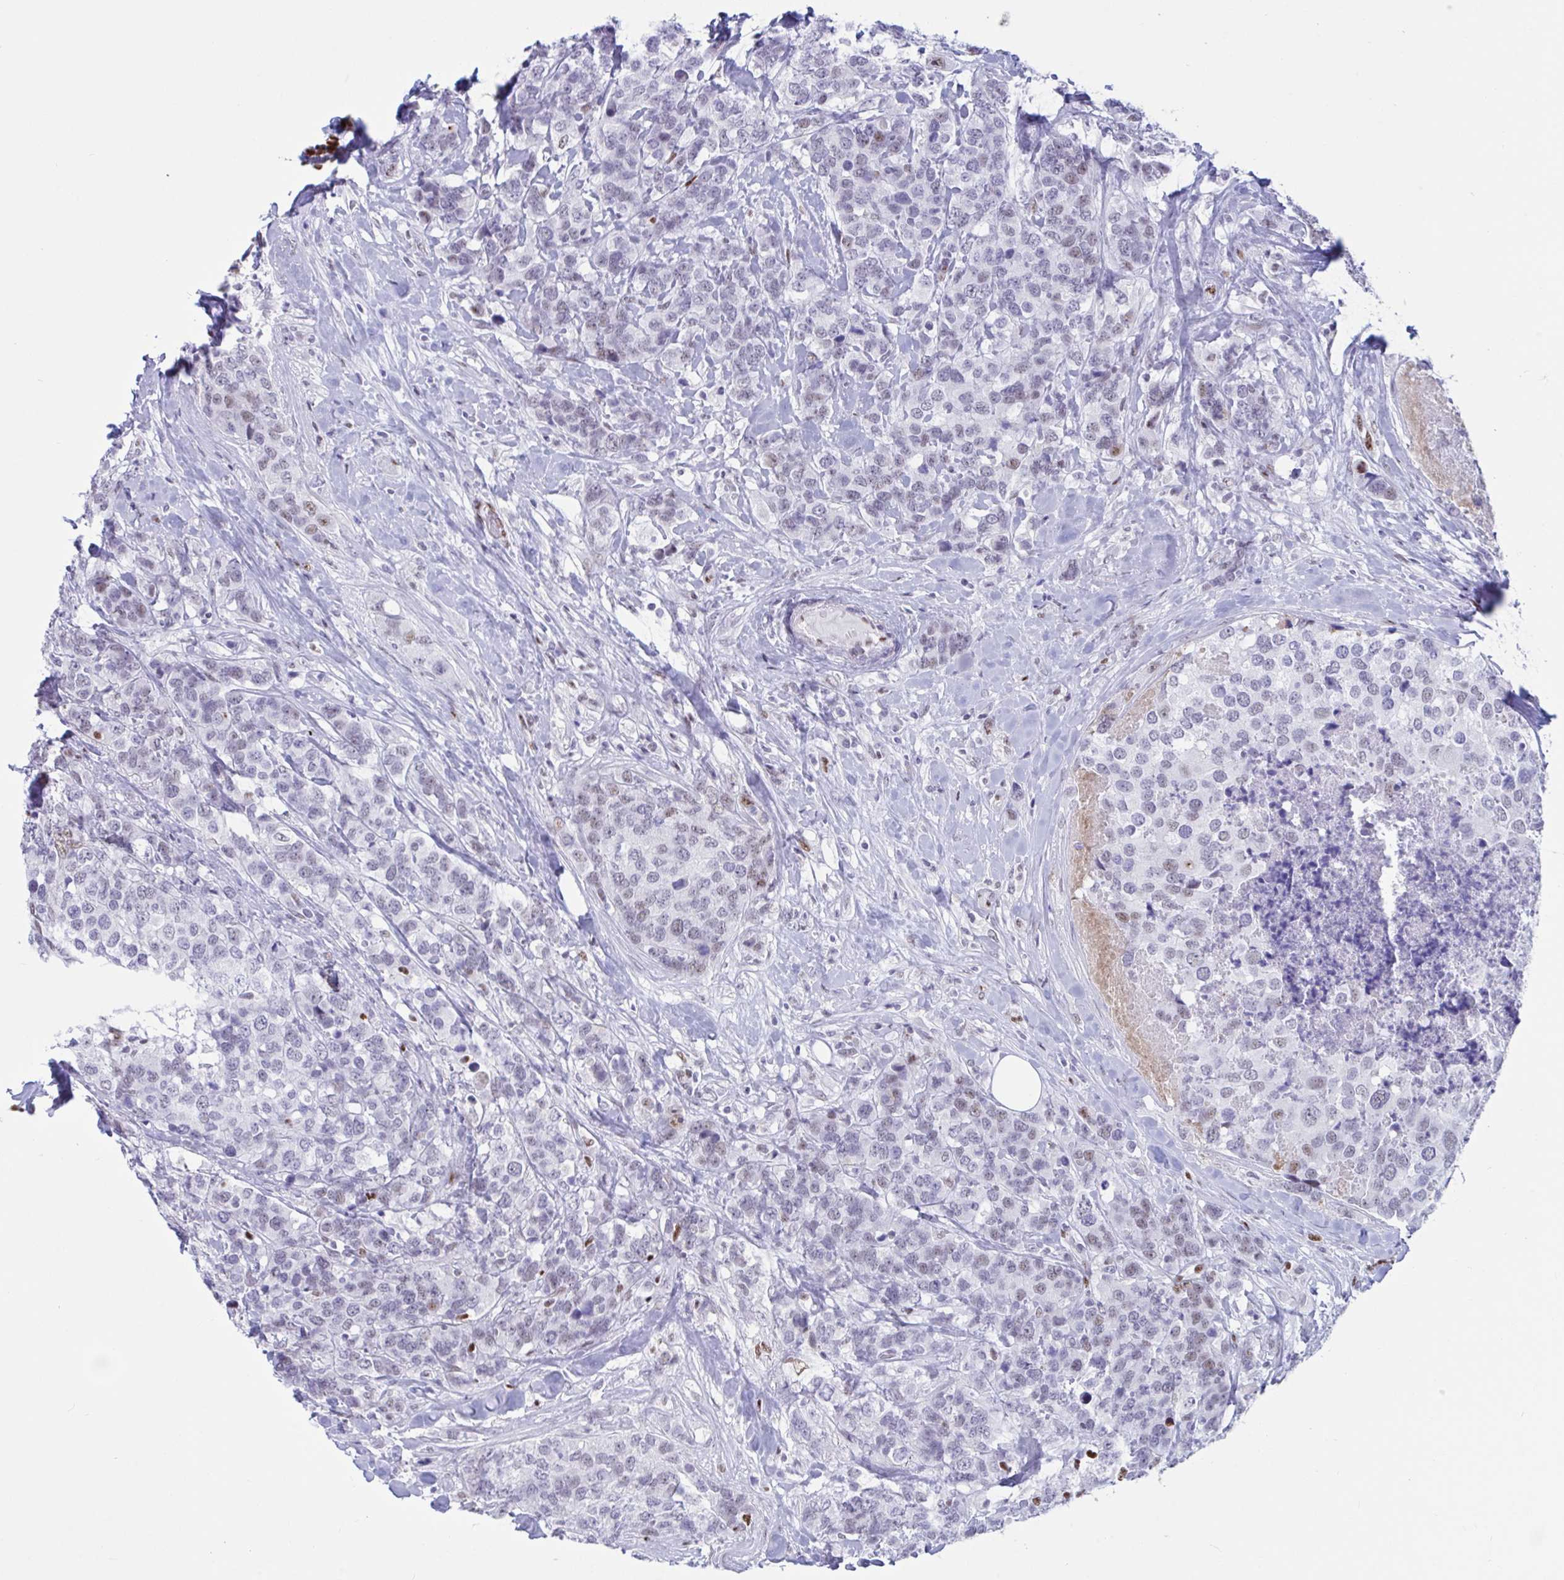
{"staining": {"intensity": "weak", "quantity": "<25%", "location": "nuclear"}, "tissue": "breast cancer", "cell_type": "Tumor cells", "image_type": "cancer", "snomed": [{"axis": "morphology", "description": "Lobular carcinoma"}, {"axis": "topography", "description": "Breast"}], "caption": "High magnification brightfield microscopy of breast lobular carcinoma stained with DAB (3,3'-diaminobenzidine) (brown) and counterstained with hematoxylin (blue): tumor cells show no significant staining.", "gene": "IKZF2", "patient": {"sex": "female", "age": 59}}